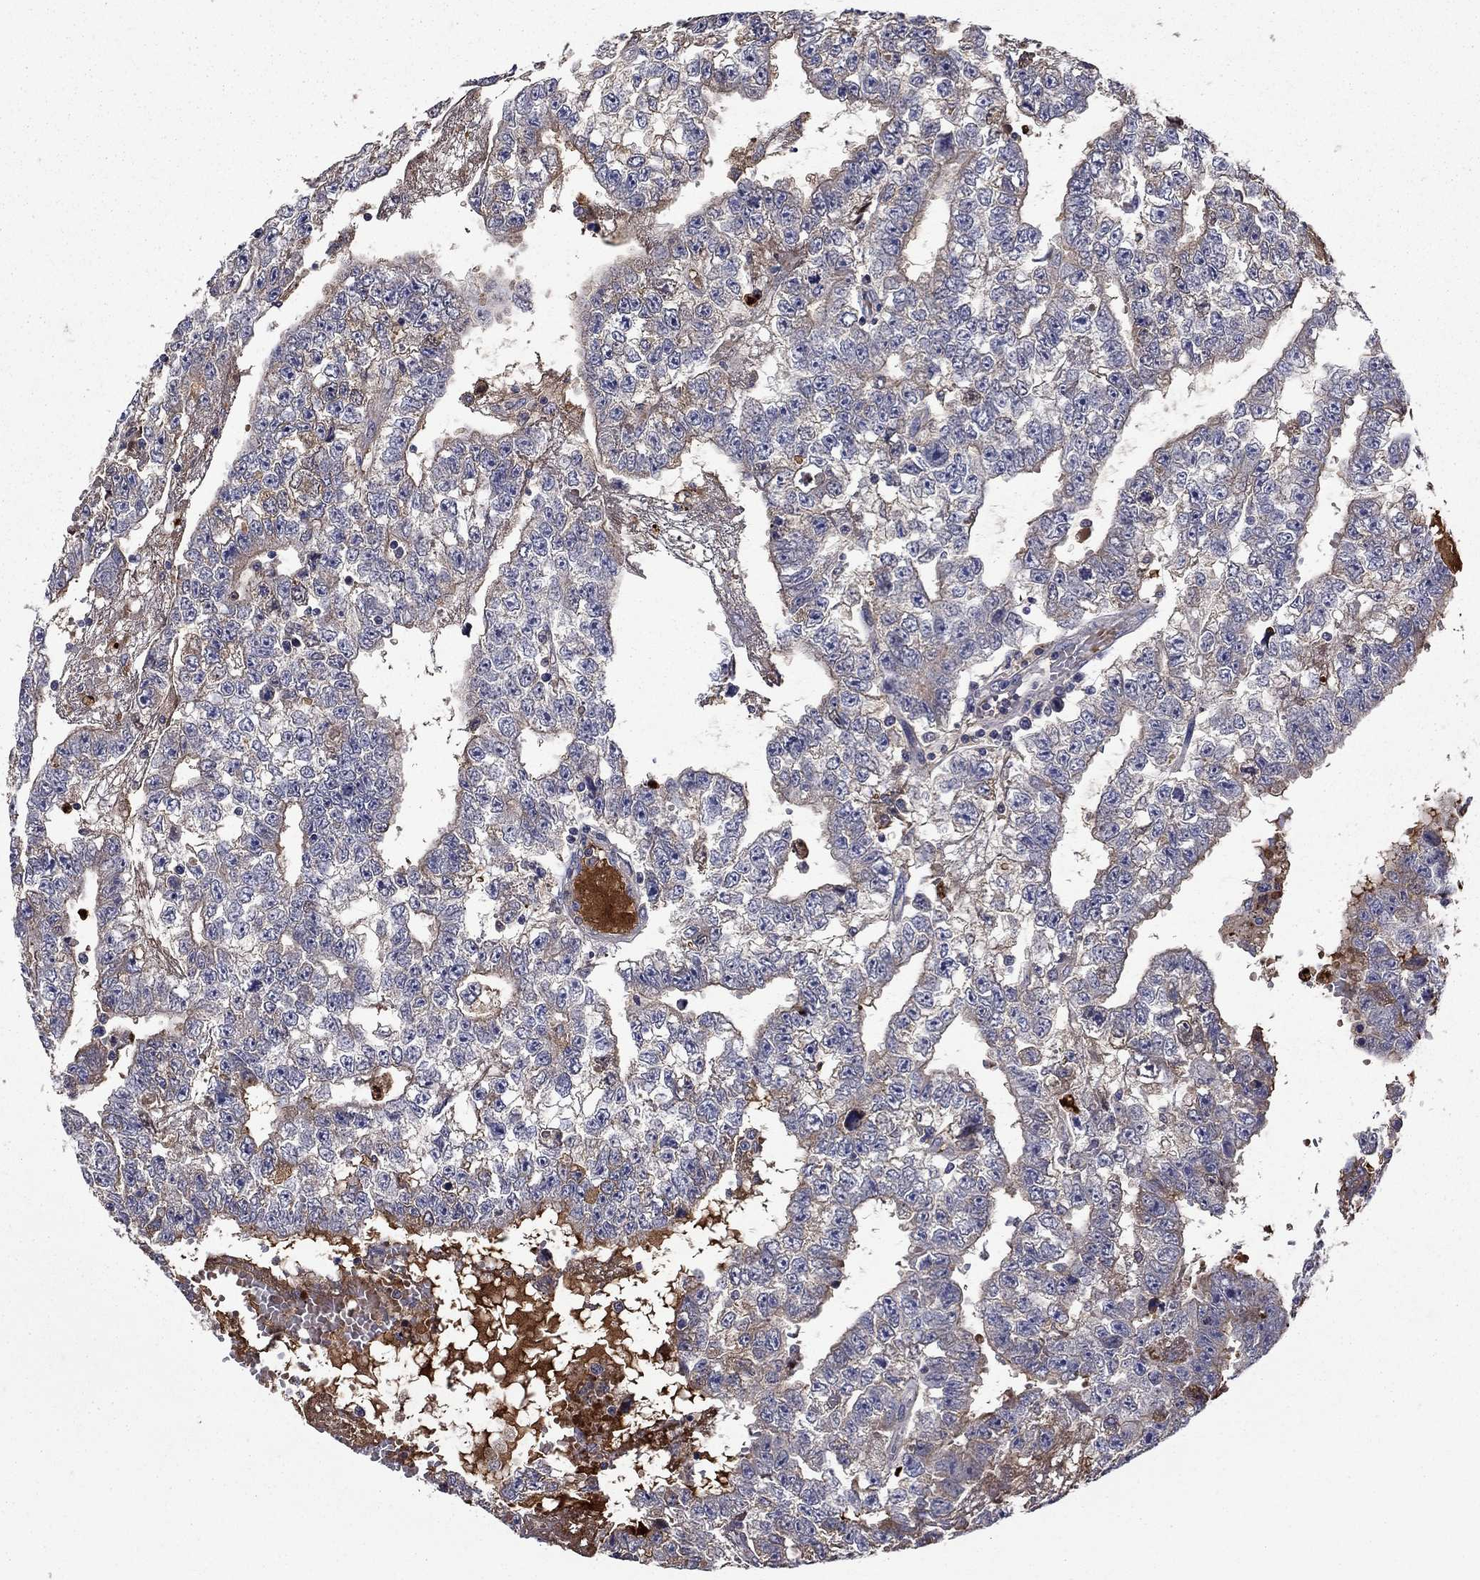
{"staining": {"intensity": "negative", "quantity": "none", "location": "none"}, "tissue": "testis cancer", "cell_type": "Tumor cells", "image_type": "cancer", "snomed": [{"axis": "morphology", "description": "Carcinoma, Embryonal, NOS"}, {"axis": "topography", "description": "Testis"}], "caption": "Immunohistochemical staining of human testis cancer (embryonal carcinoma) demonstrates no significant staining in tumor cells. (DAB immunohistochemistry (IHC), high magnification).", "gene": "SATB1", "patient": {"sex": "male", "age": 25}}